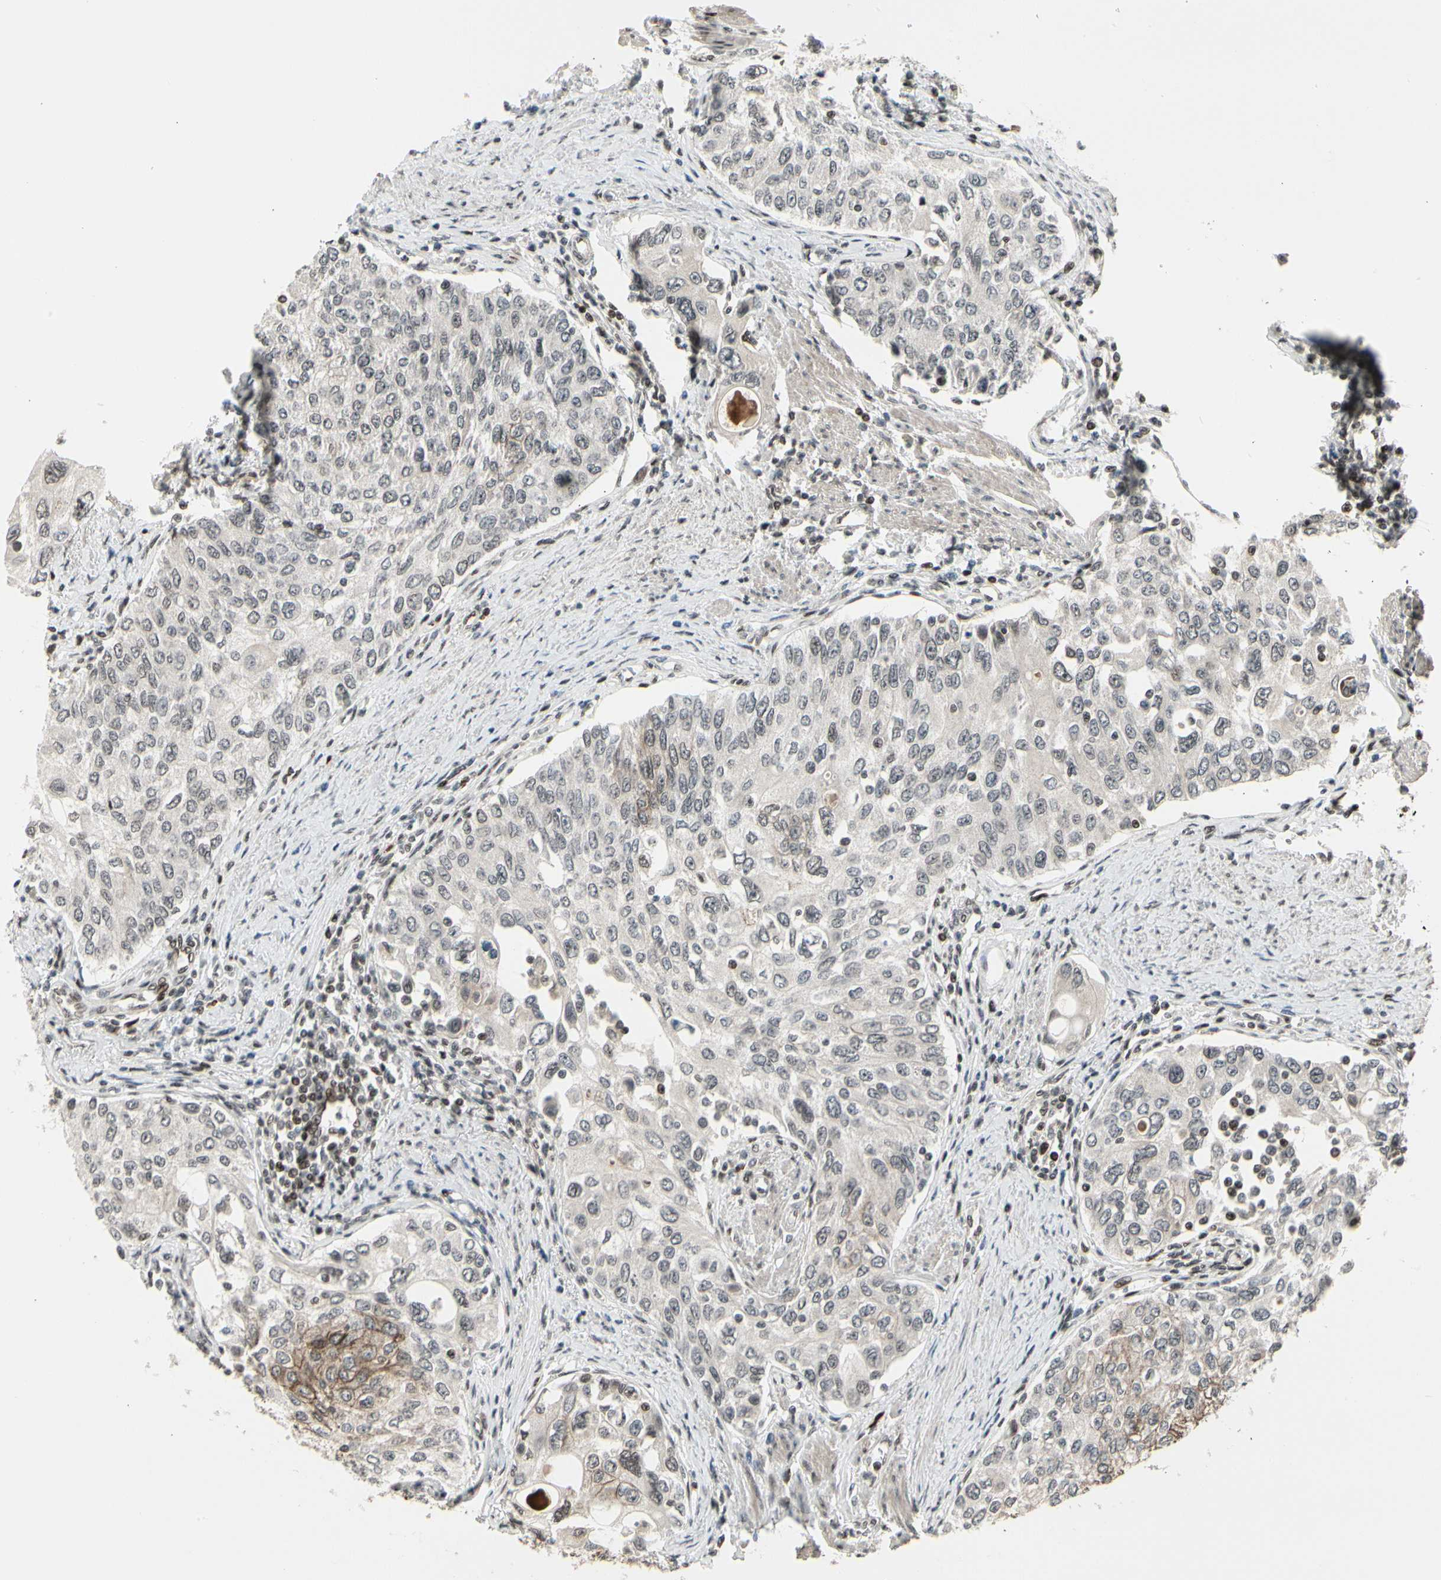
{"staining": {"intensity": "moderate", "quantity": "<25%", "location": "cytoplasmic/membranous"}, "tissue": "urothelial cancer", "cell_type": "Tumor cells", "image_type": "cancer", "snomed": [{"axis": "morphology", "description": "Urothelial carcinoma, High grade"}, {"axis": "topography", "description": "Urinary bladder"}], "caption": "Urothelial cancer tissue shows moderate cytoplasmic/membranous expression in about <25% of tumor cells, visualized by immunohistochemistry. (Stains: DAB in brown, nuclei in blue, Microscopy: brightfield microscopy at high magnification).", "gene": "FOXJ2", "patient": {"sex": "female", "age": 56}}